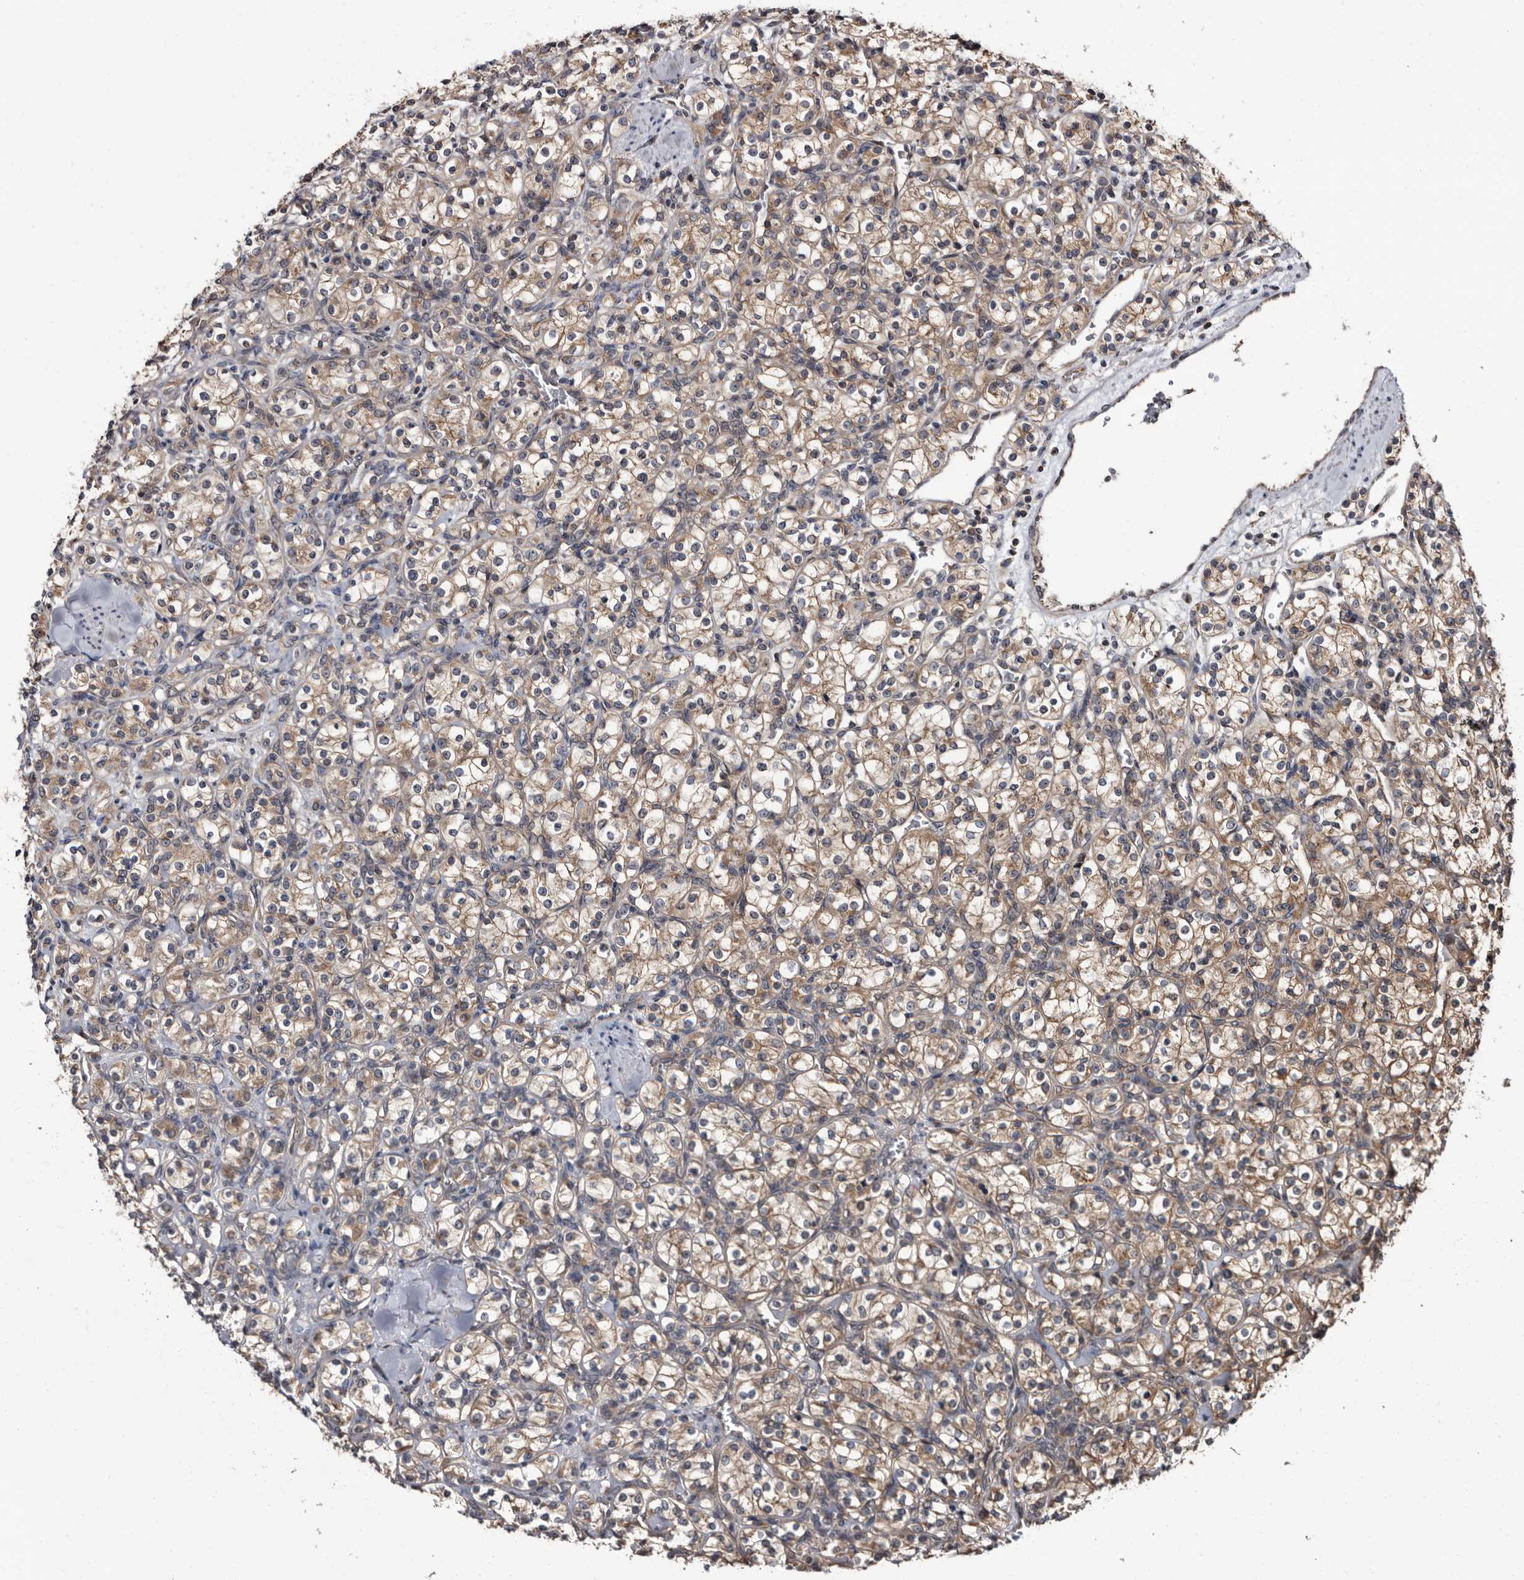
{"staining": {"intensity": "moderate", "quantity": ">75%", "location": "cytoplasmic/membranous"}, "tissue": "renal cancer", "cell_type": "Tumor cells", "image_type": "cancer", "snomed": [{"axis": "morphology", "description": "Adenocarcinoma, NOS"}, {"axis": "topography", "description": "Kidney"}], "caption": "The photomicrograph demonstrates a brown stain indicating the presence of a protein in the cytoplasmic/membranous of tumor cells in renal cancer (adenocarcinoma).", "gene": "TTI2", "patient": {"sex": "male", "age": 77}}